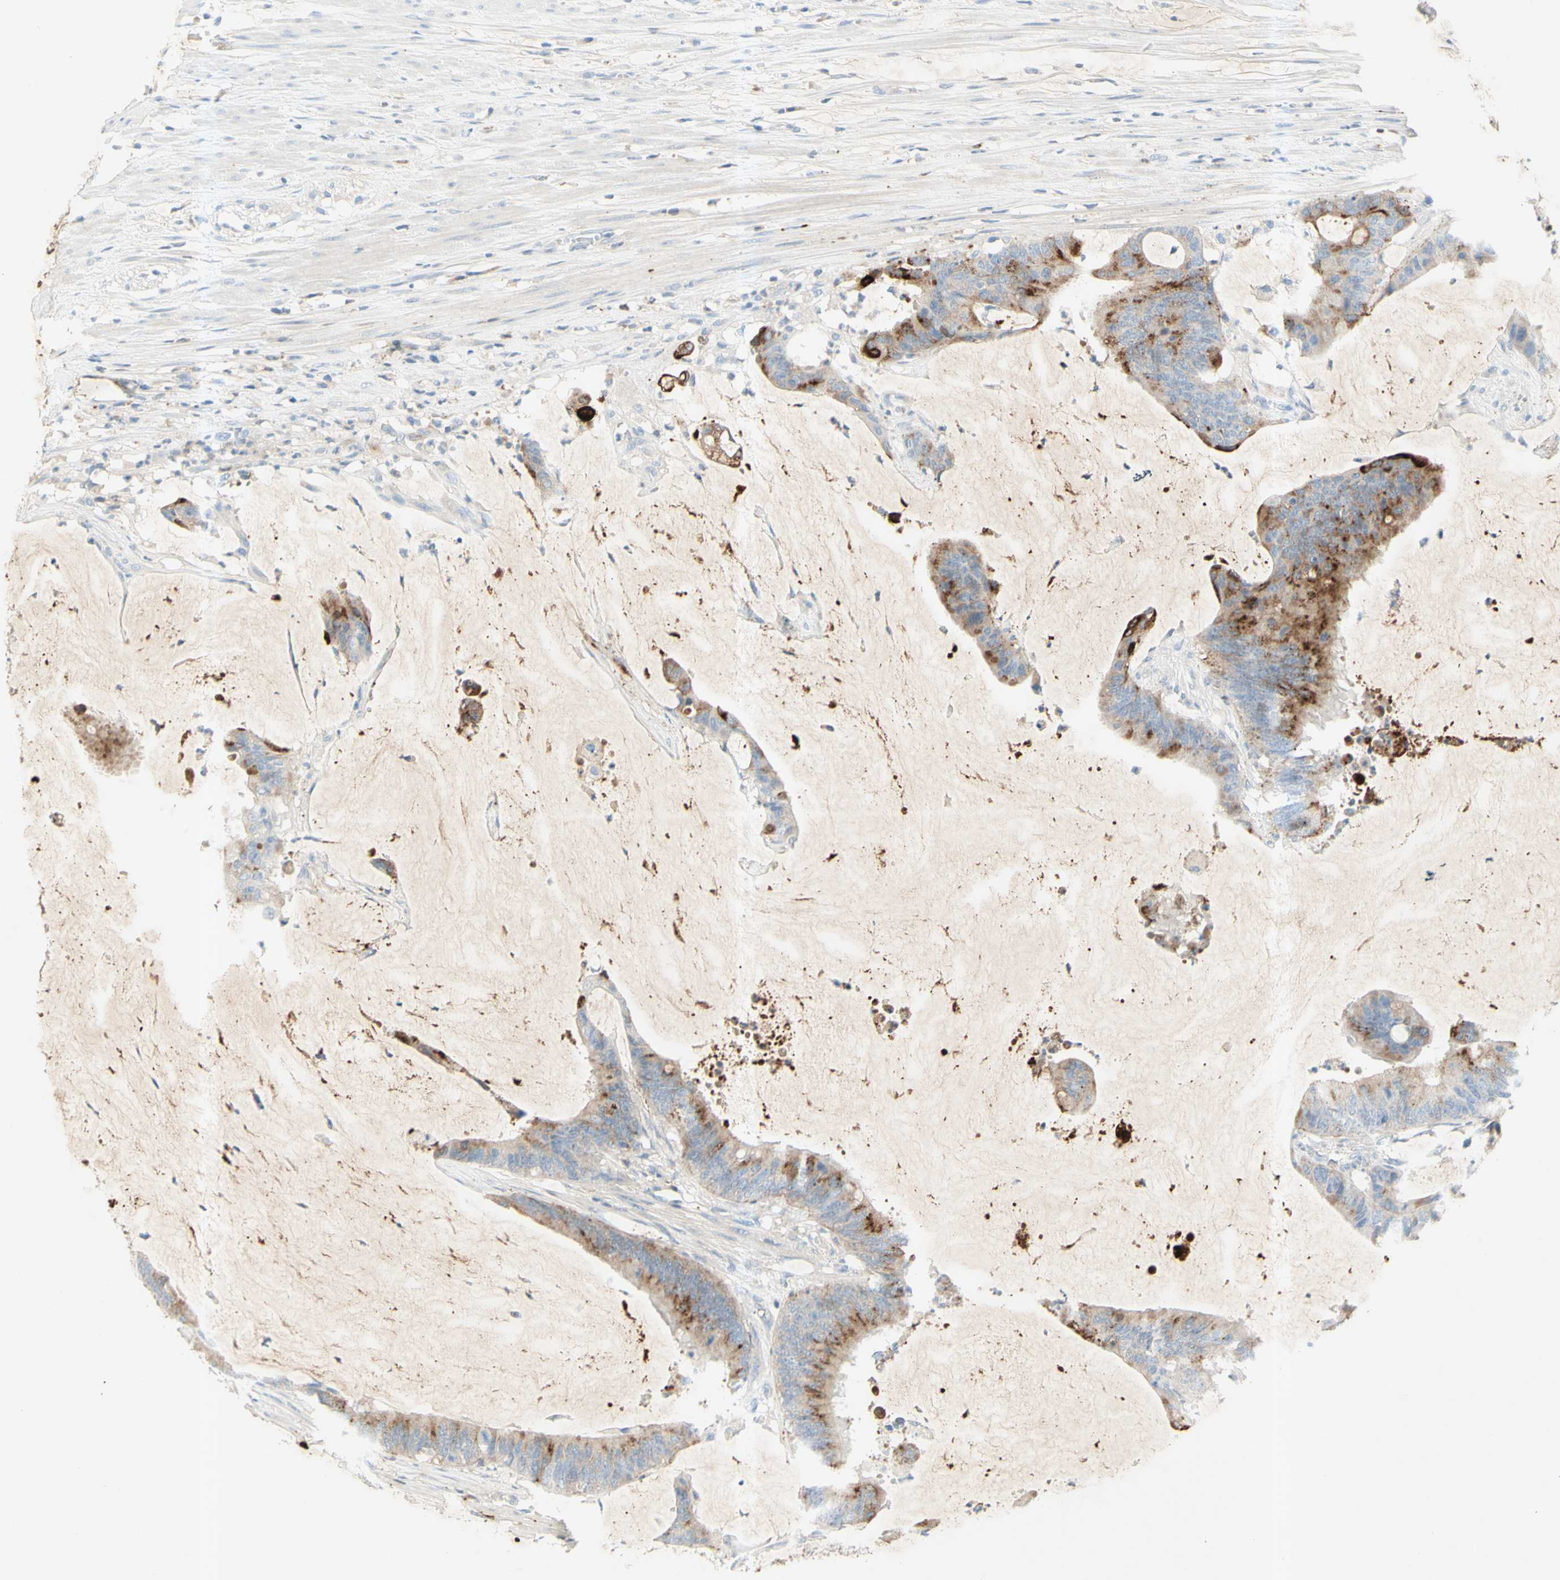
{"staining": {"intensity": "moderate", "quantity": ">75%", "location": "cytoplasmic/membranous"}, "tissue": "colorectal cancer", "cell_type": "Tumor cells", "image_type": "cancer", "snomed": [{"axis": "morphology", "description": "Adenocarcinoma, NOS"}, {"axis": "topography", "description": "Rectum"}], "caption": "Brown immunohistochemical staining in colorectal cancer displays moderate cytoplasmic/membranous expression in approximately >75% of tumor cells. (Brightfield microscopy of DAB IHC at high magnification).", "gene": "GDF15", "patient": {"sex": "female", "age": 66}}